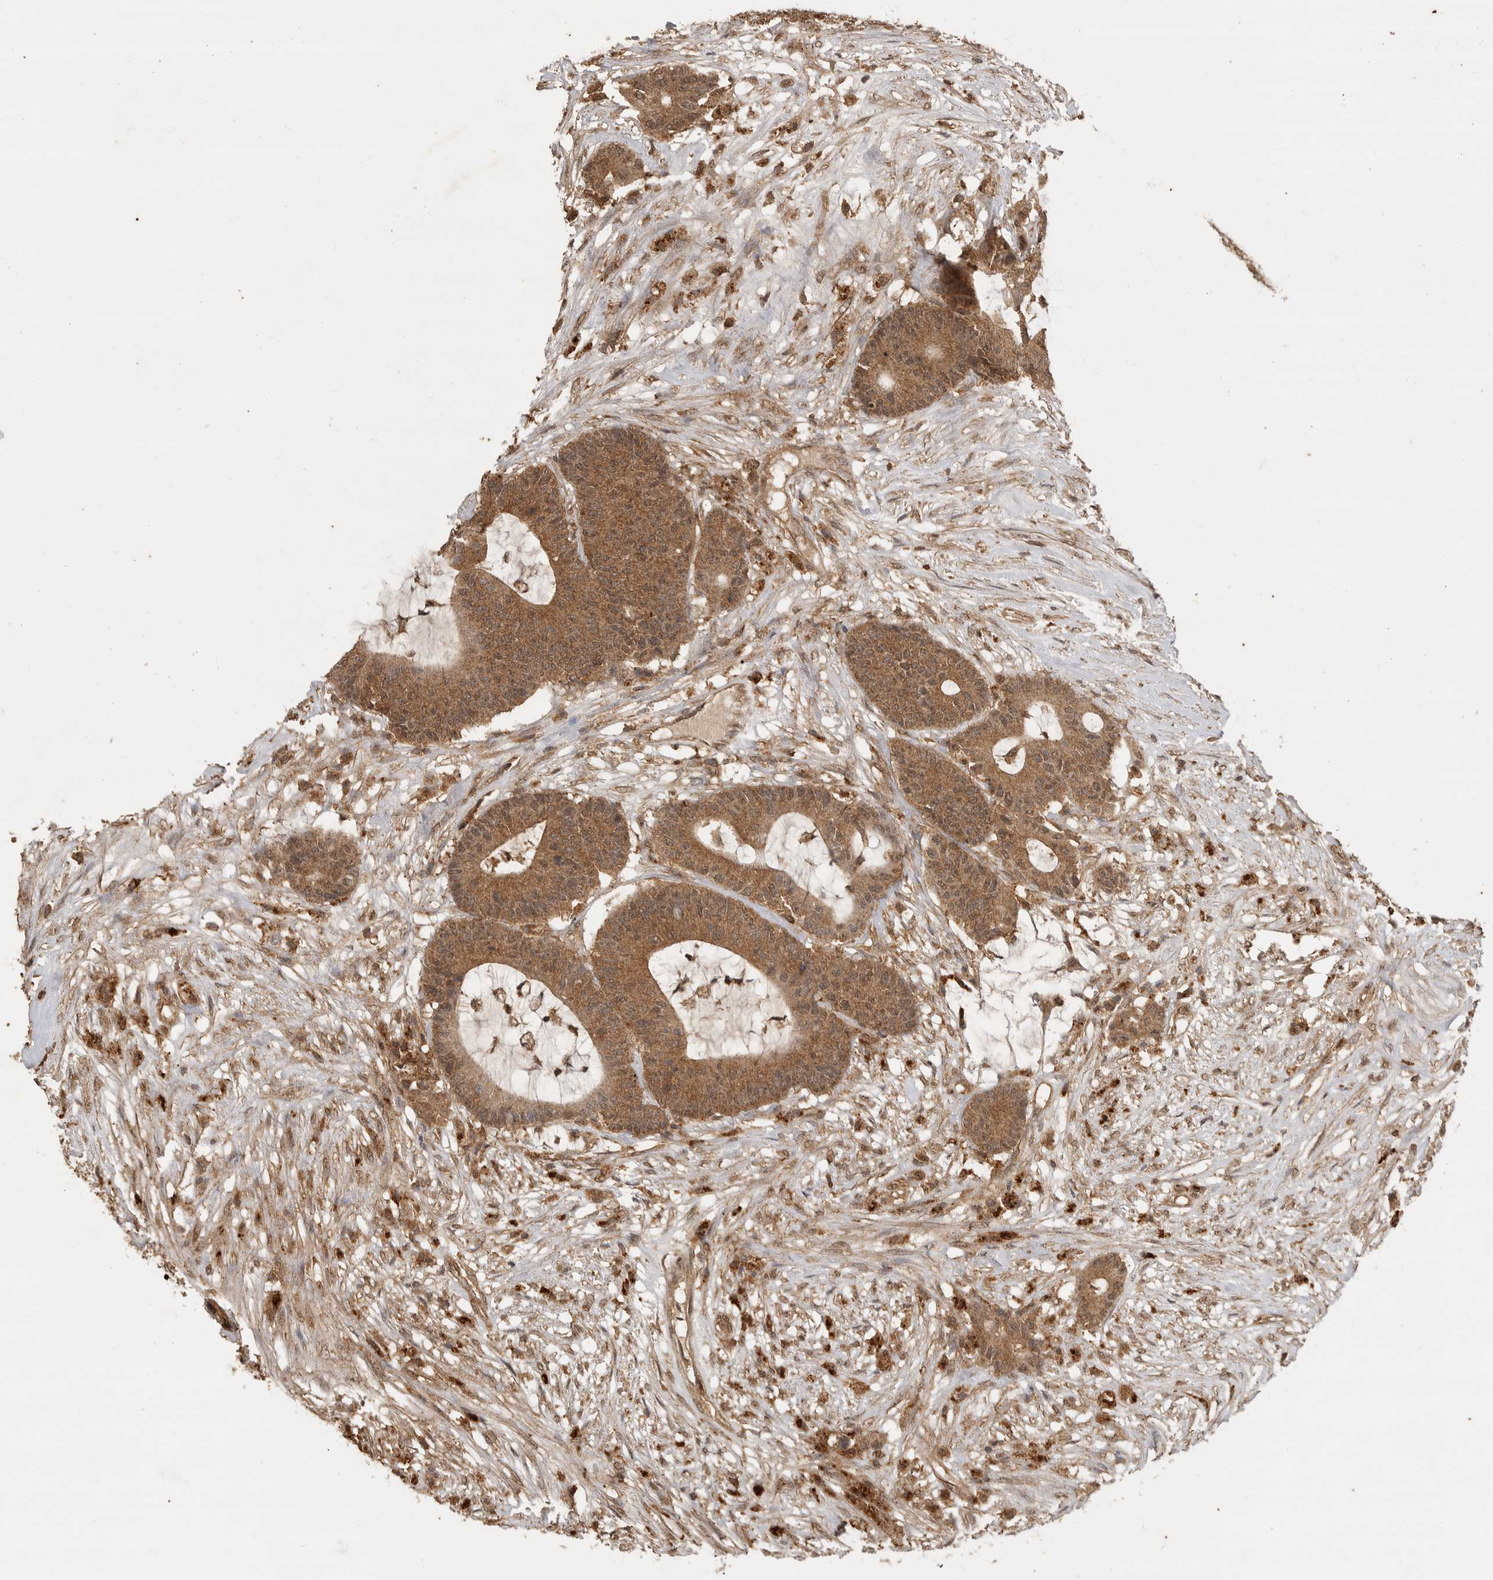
{"staining": {"intensity": "moderate", "quantity": ">75%", "location": "cytoplasmic/membranous,nuclear"}, "tissue": "colorectal cancer", "cell_type": "Tumor cells", "image_type": "cancer", "snomed": [{"axis": "morphology", "description": "Adenocarcinoma, NOS"}, {"axis": "topography", "description": "Colon"}], "caption": "Tumor cells reveal medium levels of moderate cytoplasmic/membranous and nuclear positivity in about >75% of cells in human adenocarcinoma (colorectal). Ihc stains the protein in brown and the nuclei are stained blue.", "gene": "ICOSLG", "patient": {"sex": "female", "age": 84}}